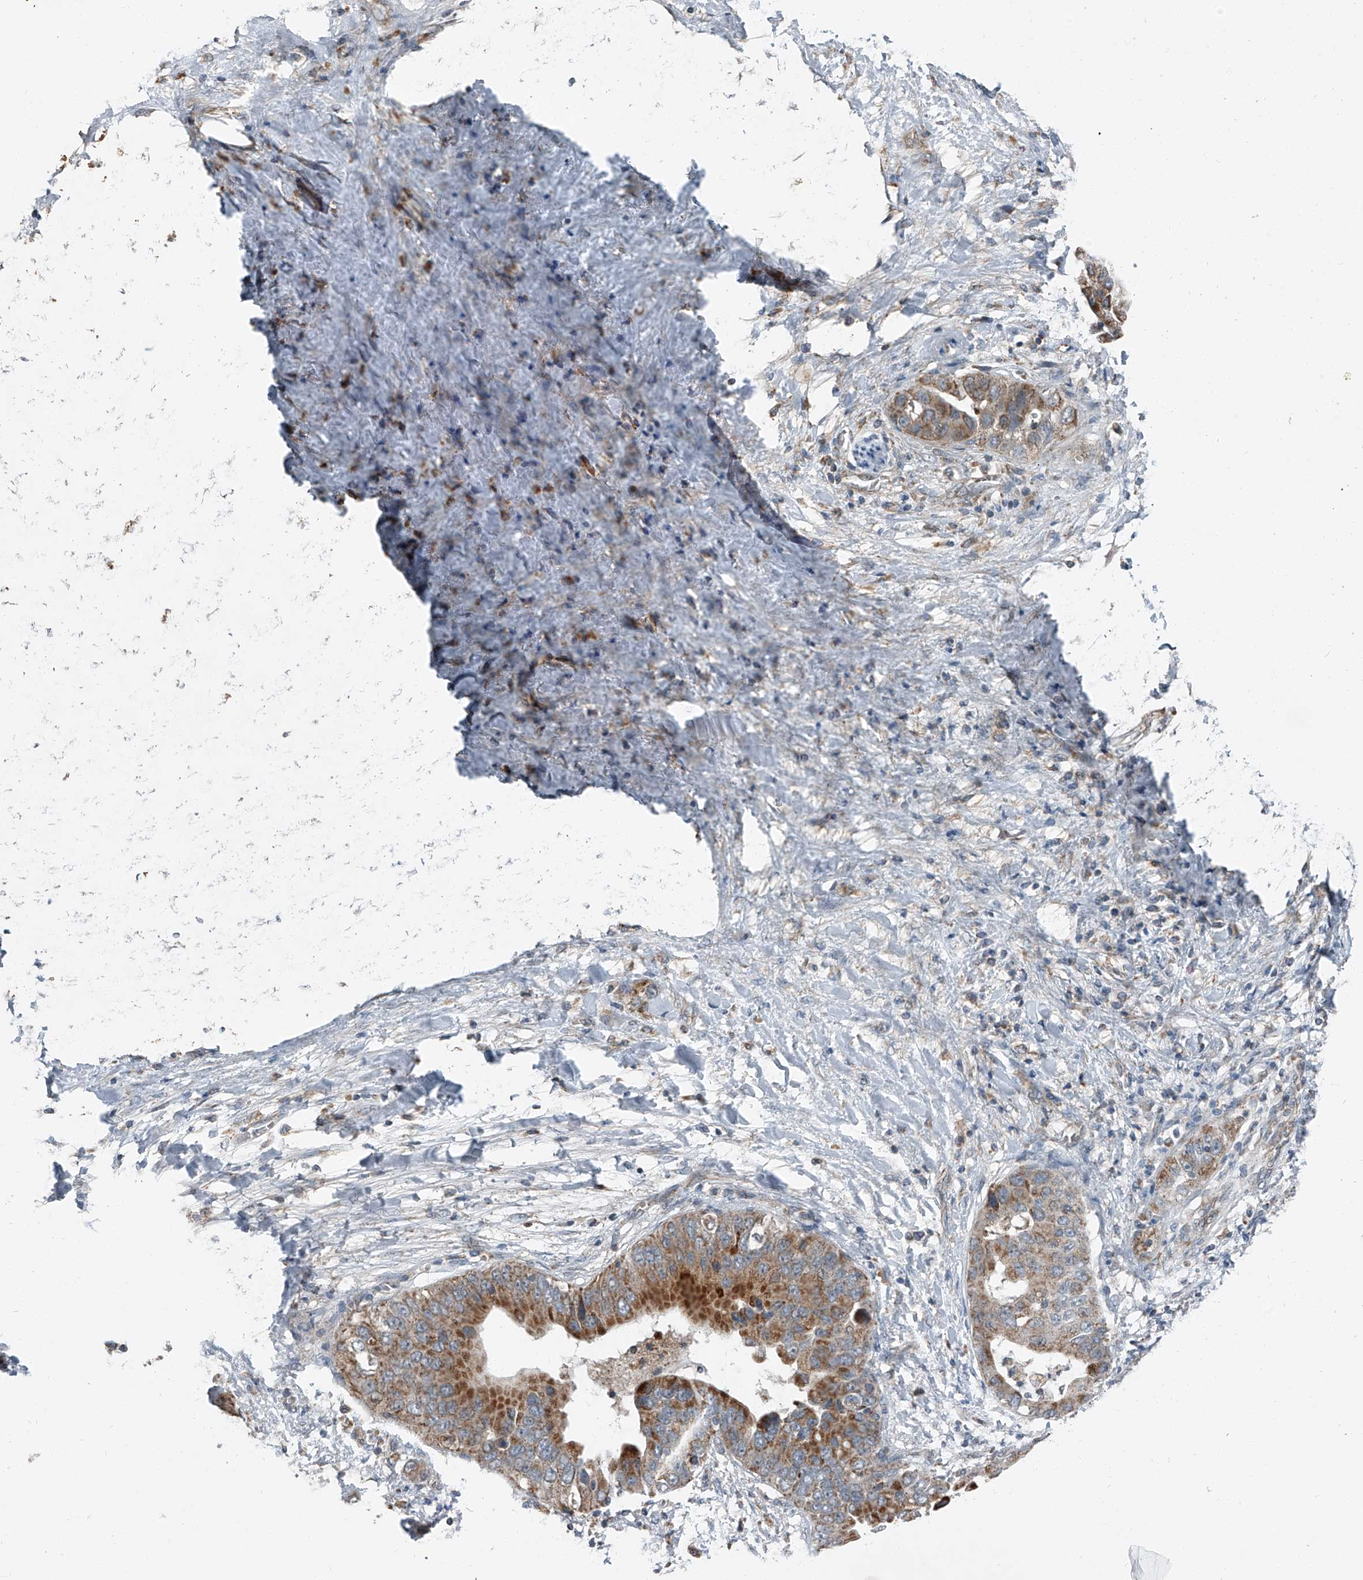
{"staining": {"intensity": "moderate", "quantity": ">75%", "location": "cytoplasmic/membranous"}, "tissue": "liver cancer", "cell_type": "Tumor cells", "image_type": "cancer", "snomed": [{"axis": "morphology", "description": "Cholangiocarcinoma"}, {"axis": "topography", "description": "Liver"}], "caption": "Liver cholangiocarcinoma stained with DAB immunohistochemistry displays medium levels of moderate cytoplasmic/membranous staining in about >75% of tumor cells.", "gene": "CHRNA7", "patient": {"sex": "female", "age": 52}}